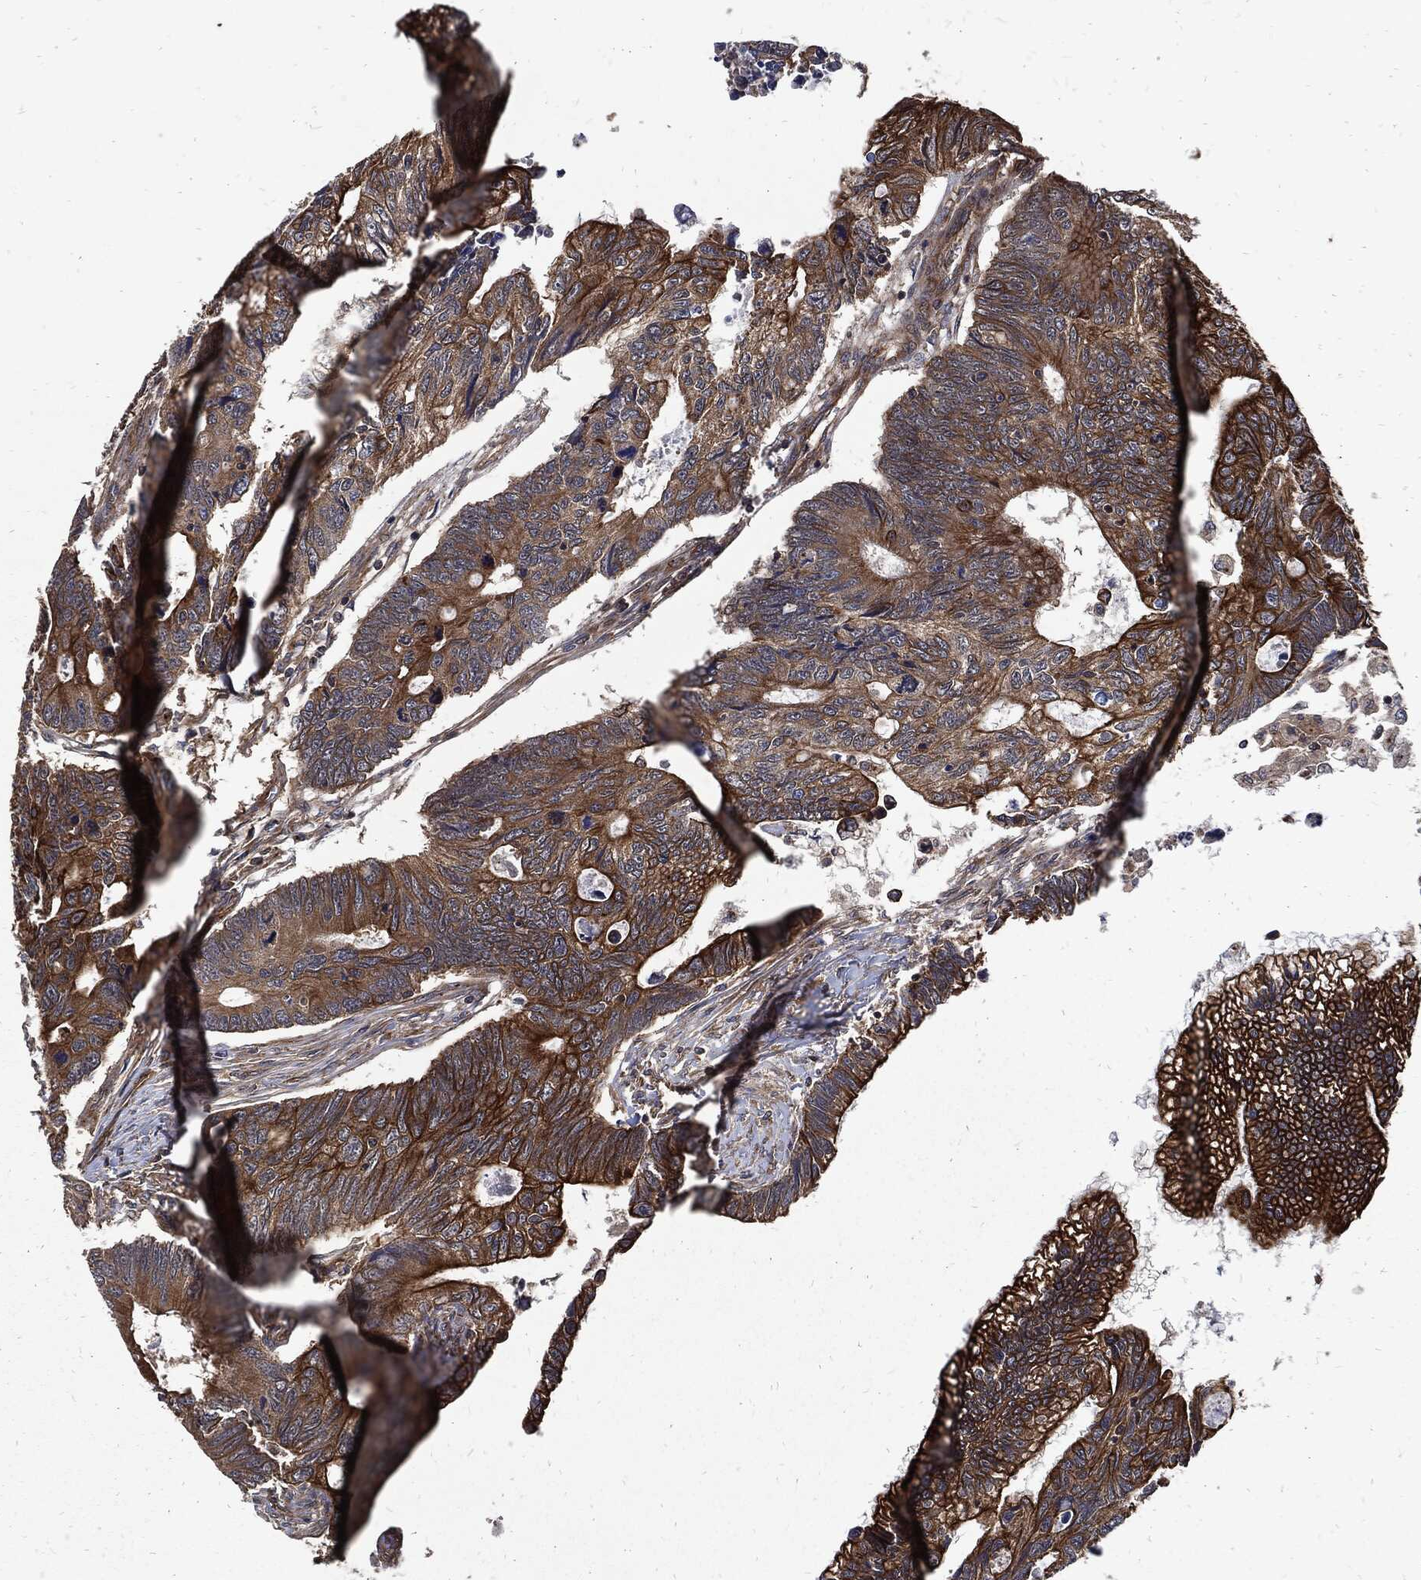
{"staining": {"intensity": "strong", "quantity": "25%-75%", "location": "cytoplasmic/membranous"}, "tissue": "colorectal cancer", "cell_type": "Tumor cells", "image_type": "cancer", "snomed": [{"axis": "morphology", "description": "Adenocarcinoma, NOS"}, {"axis": "topography", "description": "Colon"}], "caption": "Protein expression analysis of colorectal adenocarcinoma demonstrates strong cytoplasmic/membranous staining in about 25%-75% of tumor cells. The staining is performed using DAB (3,3'-diaminobenzidine) brown chromogen to label protein expression. The nuclei are counter-stained blue using hematoxylin.", "gene": "DCTN1", "patient": {"sex": "female", "age": 77}}